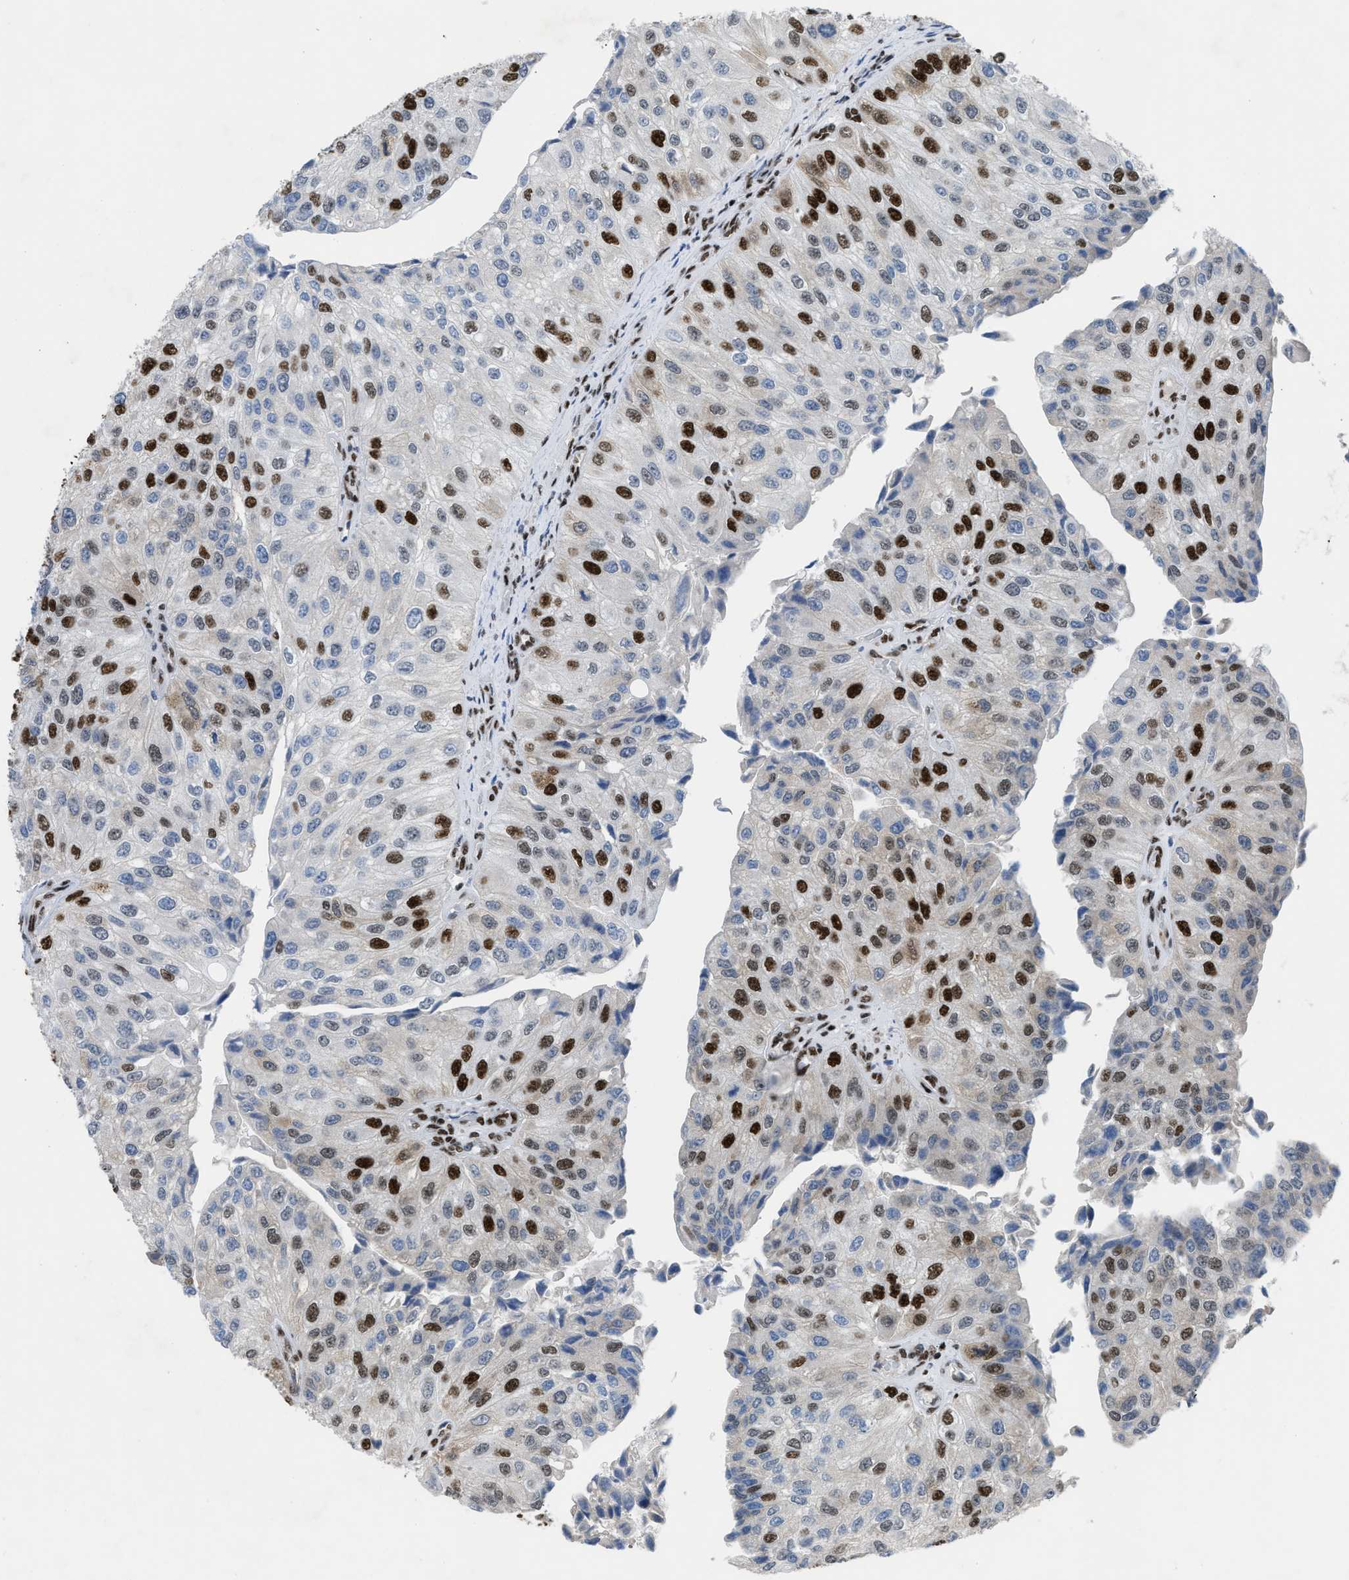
{"staining": {"intensity": "strong", "quantity": ">75%", "location": "nuclear"}, "tissue": "urothelial cancer", "cell_type": "Tumor cells", "image_type": "cancer", "snomed": [{"axis": "morphology", "description": "Urothelial carcinoma, High grade"}, {"axis": "topography", "description": "Kidney"}, {"axis": "topography", "description": "Urinary bladder"}], "caption": "Human urothelial carcinoma (high-grade) stained with a protein marker displays strong staining in tumor cells.", "gene": "SCAF4", "patient": {"sex": "male", "age": 77}}